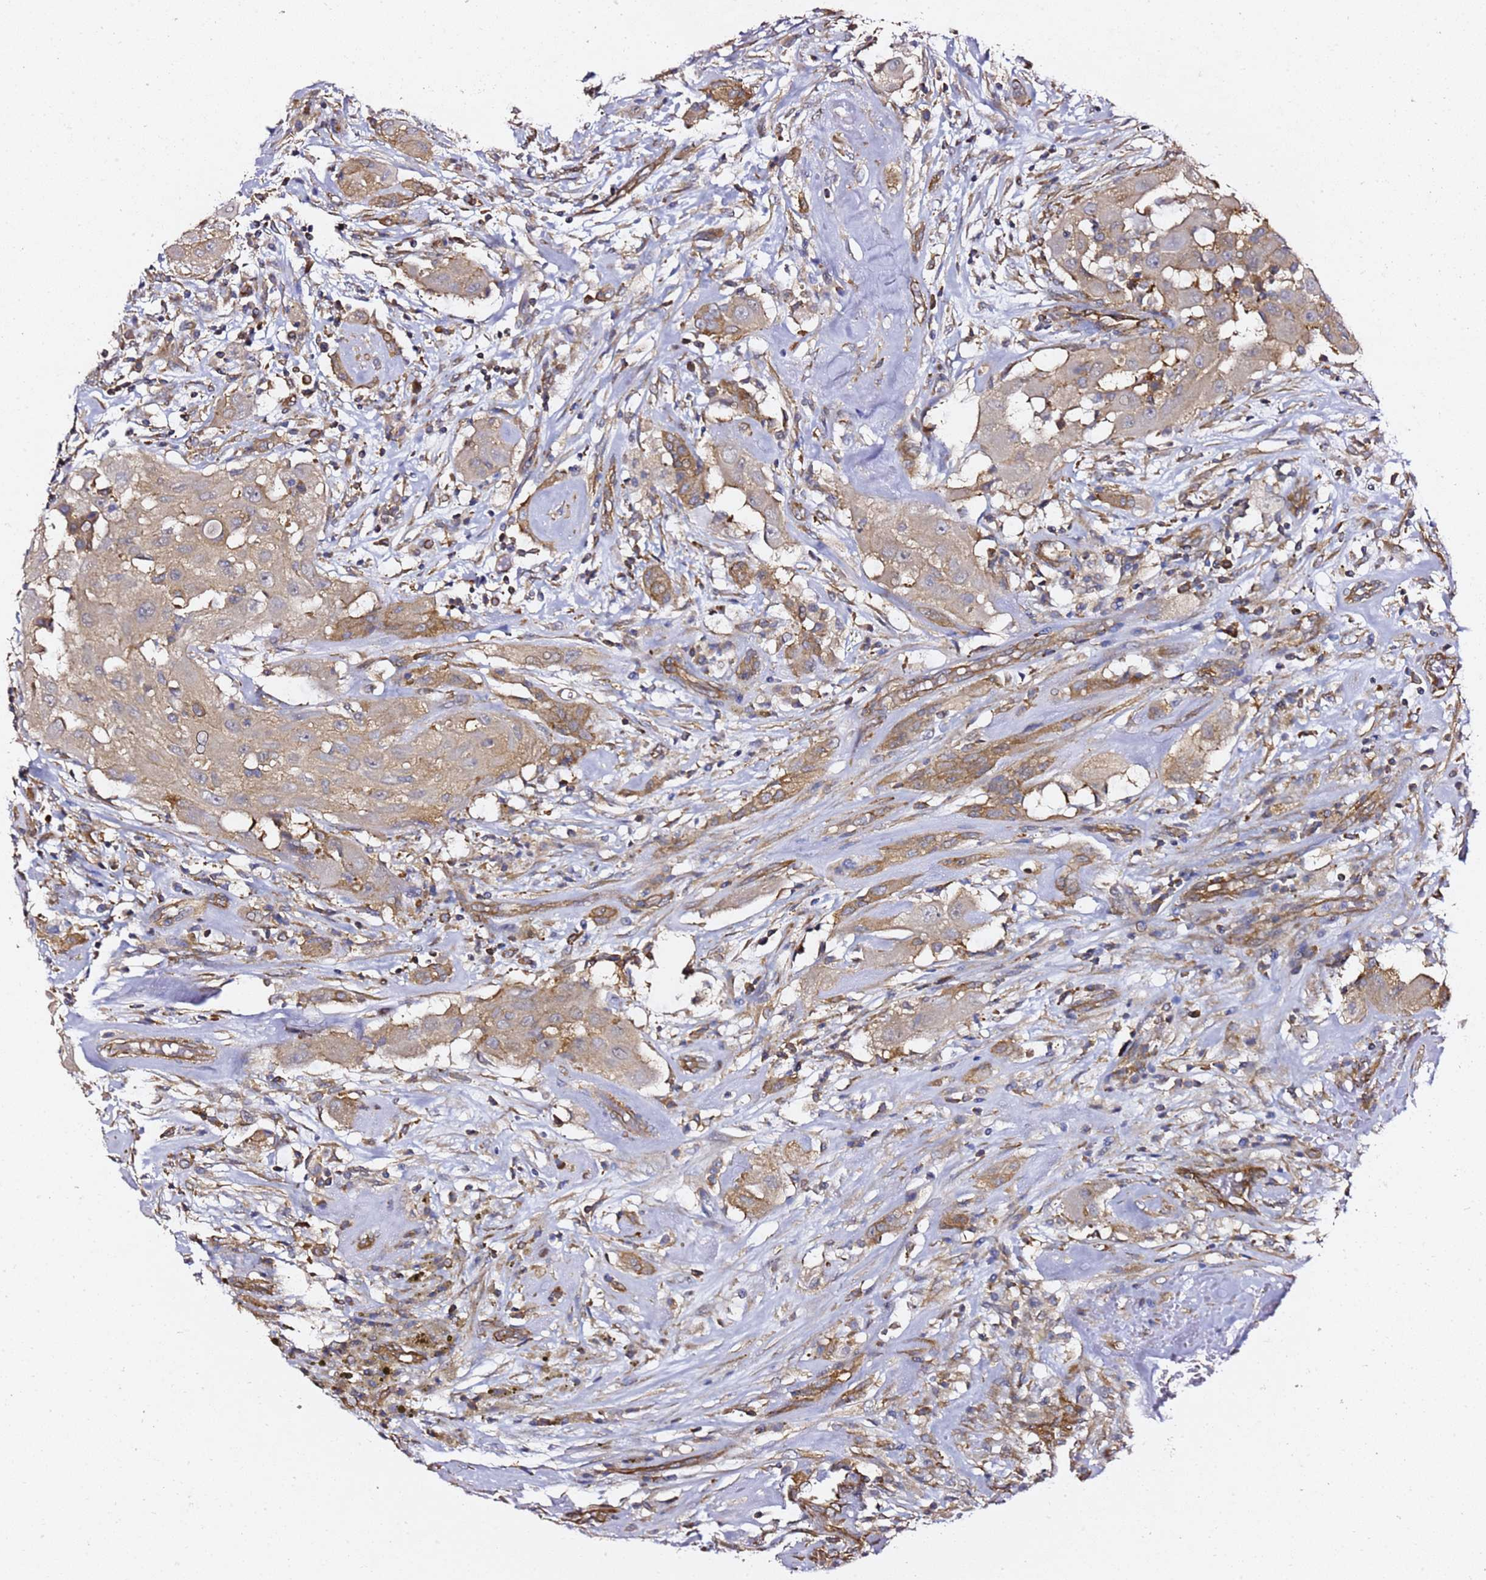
{"staining": {"intensity": "moderate", "quantity": "25%-75%", "location": "cytoplasmic/membranous"}, "tissue": "thyroid cancer", "cell_type": "Tumor cells", "image_type": "cancer", "snomed": [{"axis": "morphology", "description": "Papillary adenocarcinoma, NOS"}, {"axis": "topography", "description": "Thyroid gland"}], "caption": "A histopathology image of human thyroid papillary adenocarcinoma stained for a protein exhibits moderate cytoplasmic/membranous brown staining in tumor cells.", "gene": "TPST1", "patient": {"sex": "female", "age": 59}}